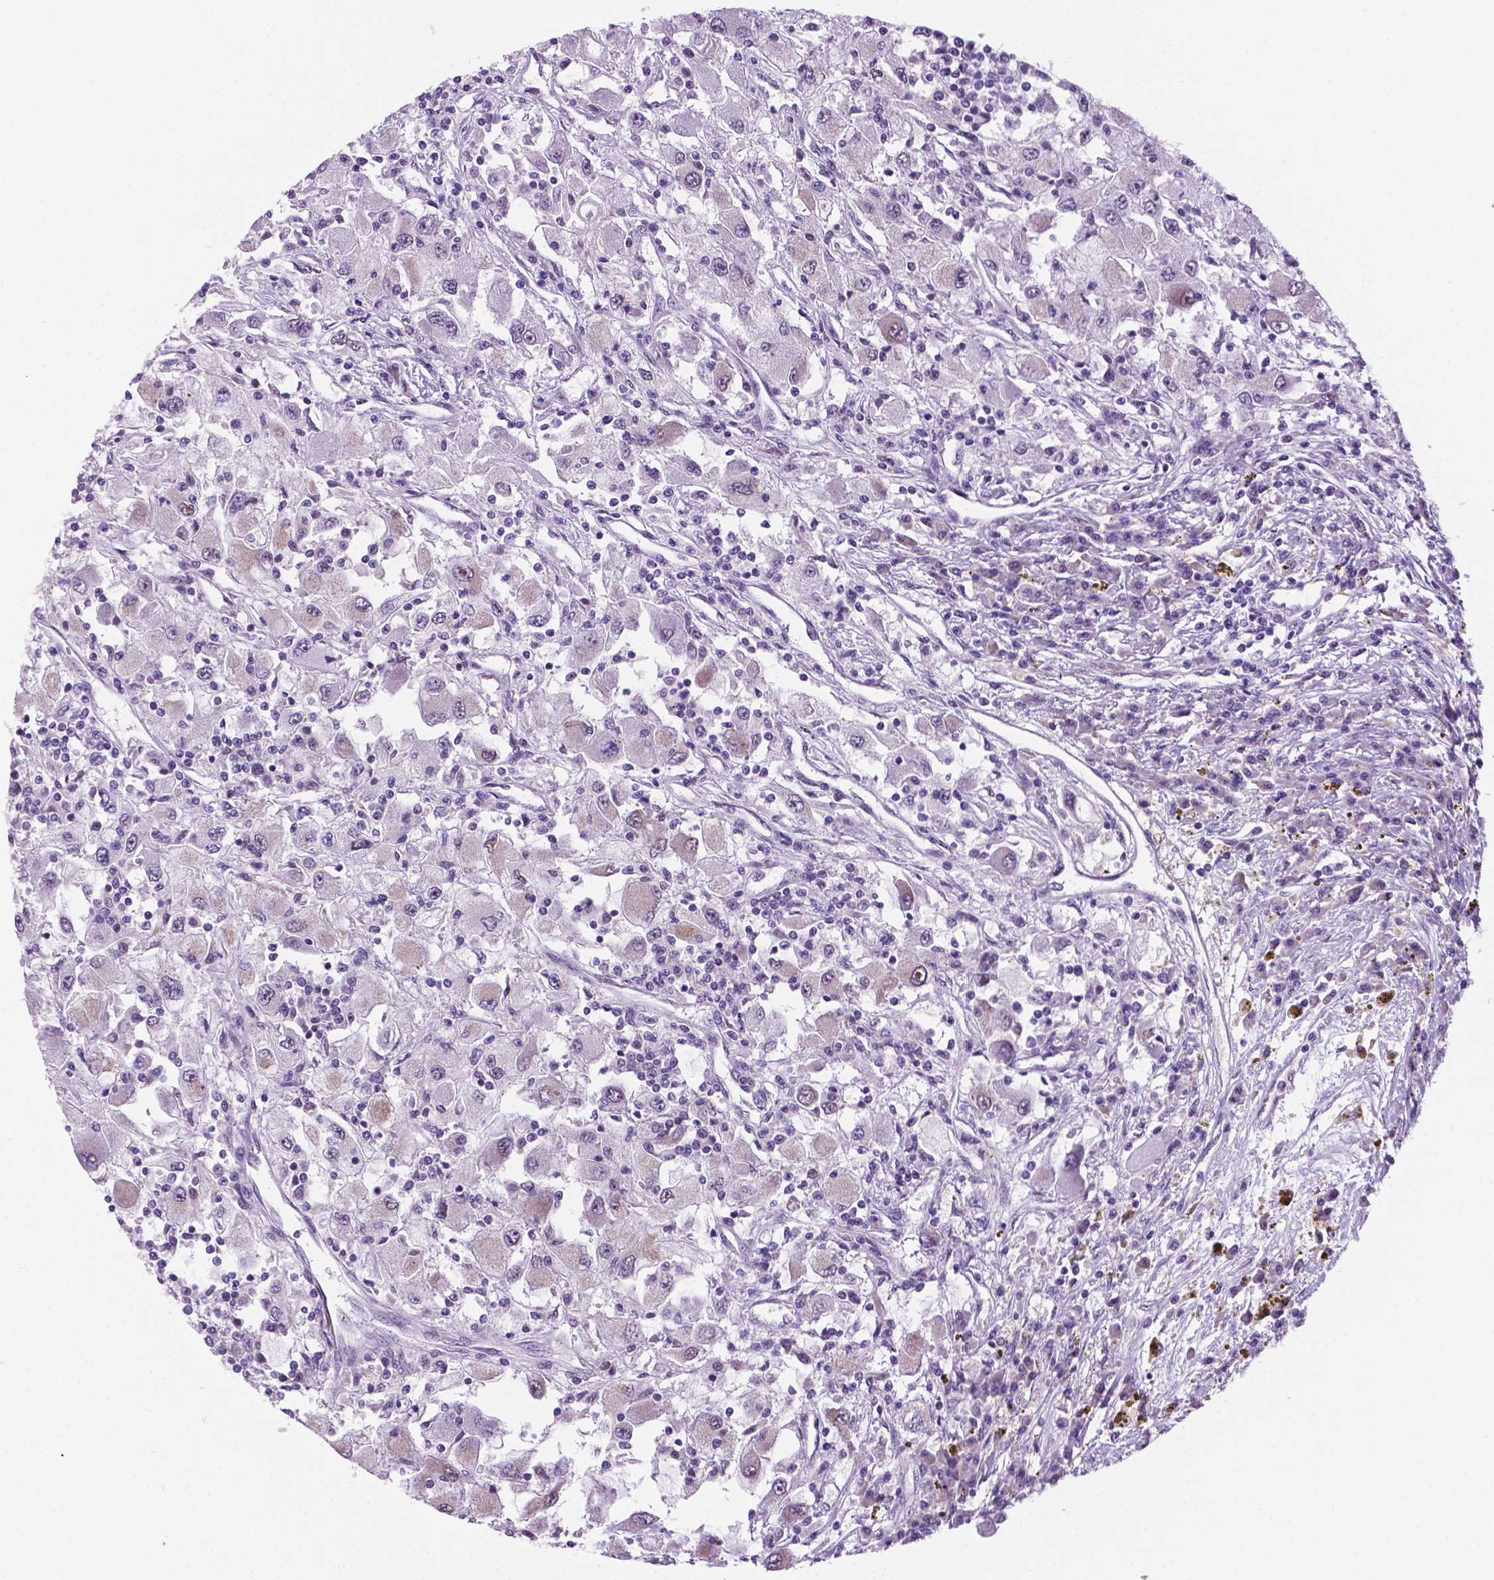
{"staining": {"intensity": "negative", "quantity": "none", "location": "none"}, "tissue": "renal cancer", "cell_type": "Tumor cells", "image_type": "cancer", "snomed": [{"axis": "morphology", "description": "Adenocarcinoma, NOS"}, {"axis": "topography", "description": "Kidney"}], "caption": "Tumor cells are negative for protein expression in human adenocarcinoma (renal).", "gene": "C18orf21", "patient": {"sex": "female", "age": 67}}